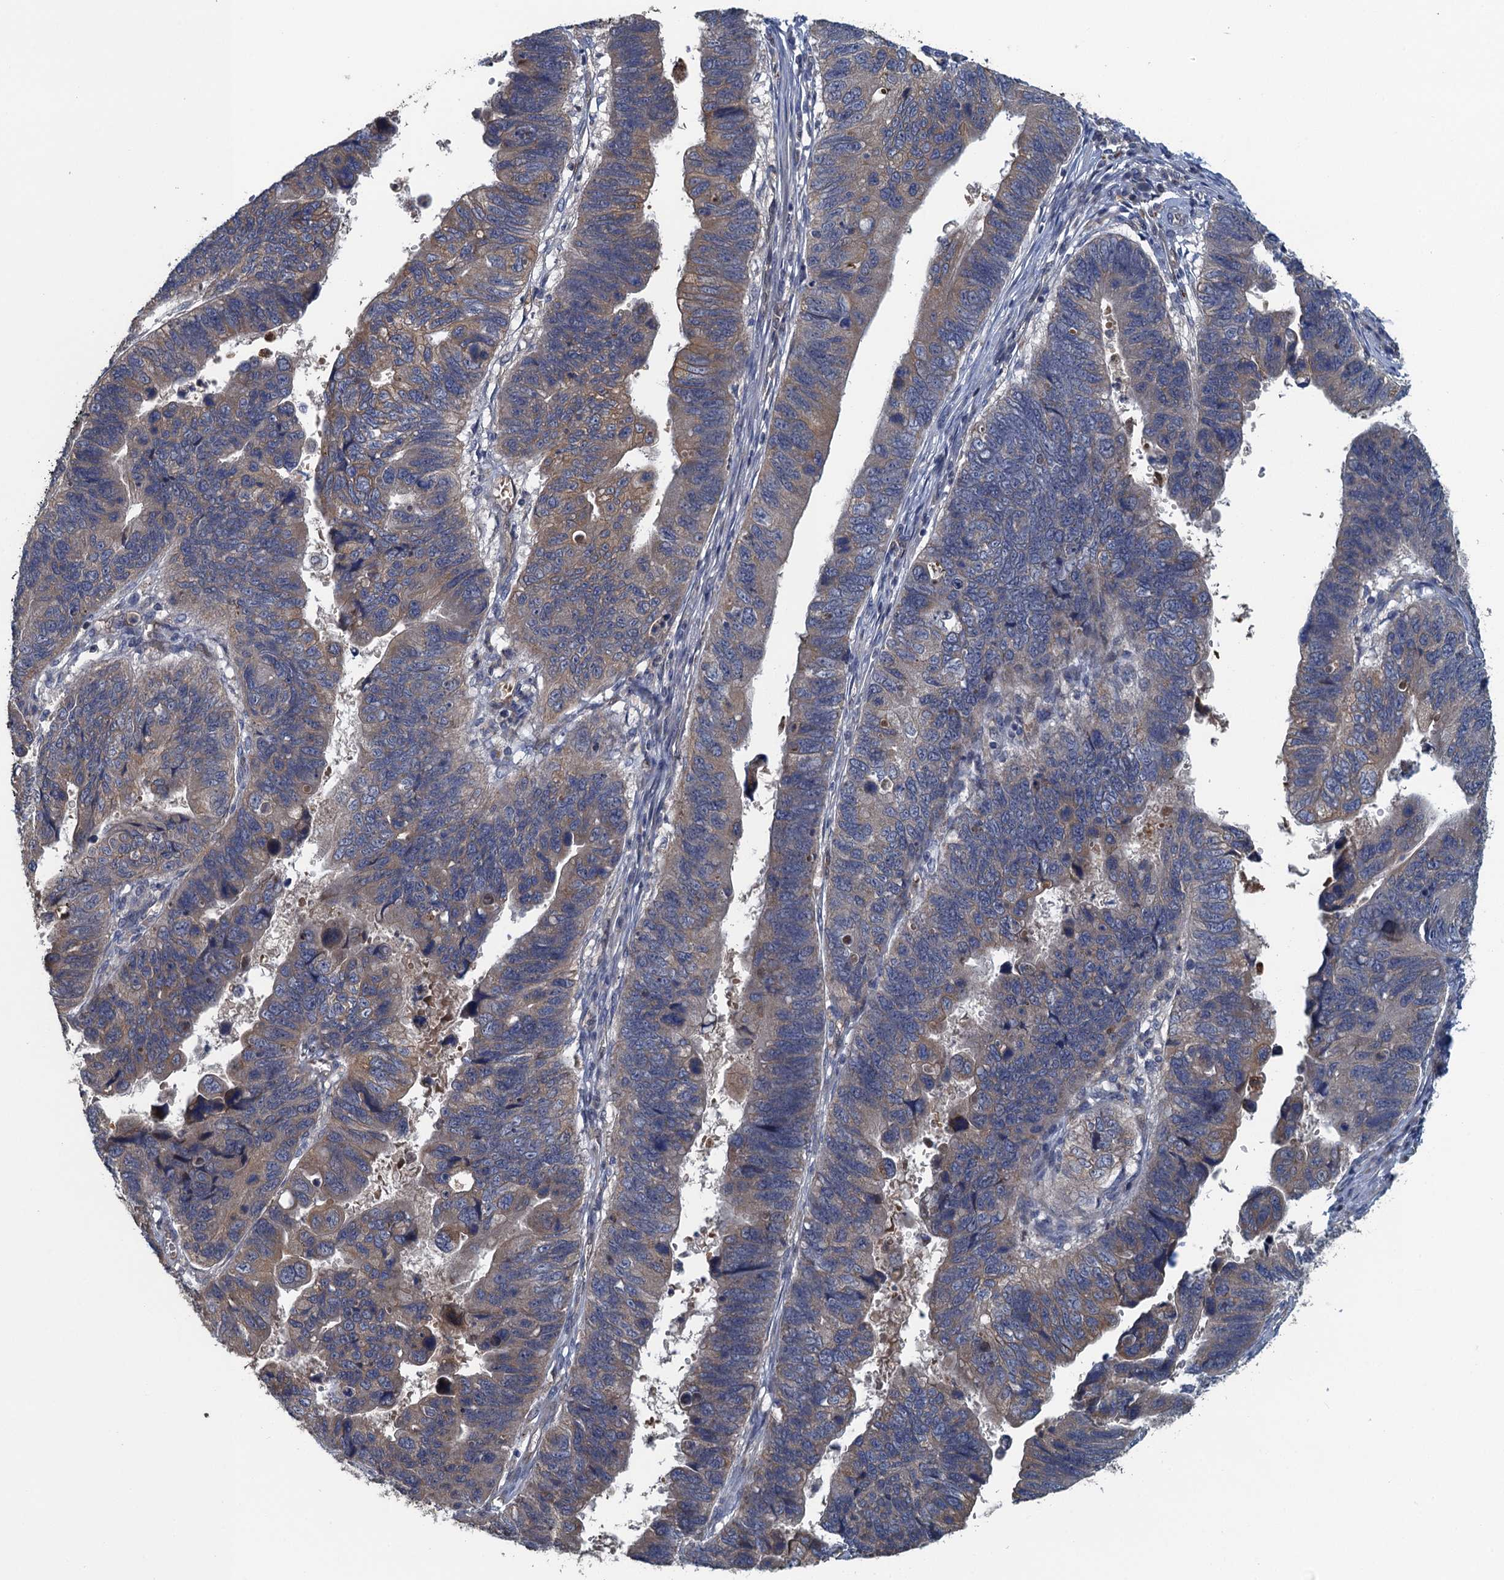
{"staining": {"intensity": "moderate", "quantity": "25%-75%", "location": "cytoplasmic/membranous"}, "tissue": "stomach cancer", "cell_type": "Tumor cells", "image_type": "cancer", "snomed": [{"axis": "morphology", "description": "Adenocarcinoma, NOS"}, {"axis": "topography", "description": "Stomach"}], "caption": "Tumor cells display moderate cytoplasmic/membranous expression in approximately 25%-75% of cells in stomach cancer.", "gene": "KBTBD8", "patient": {"sex": "male", "age": 59}}